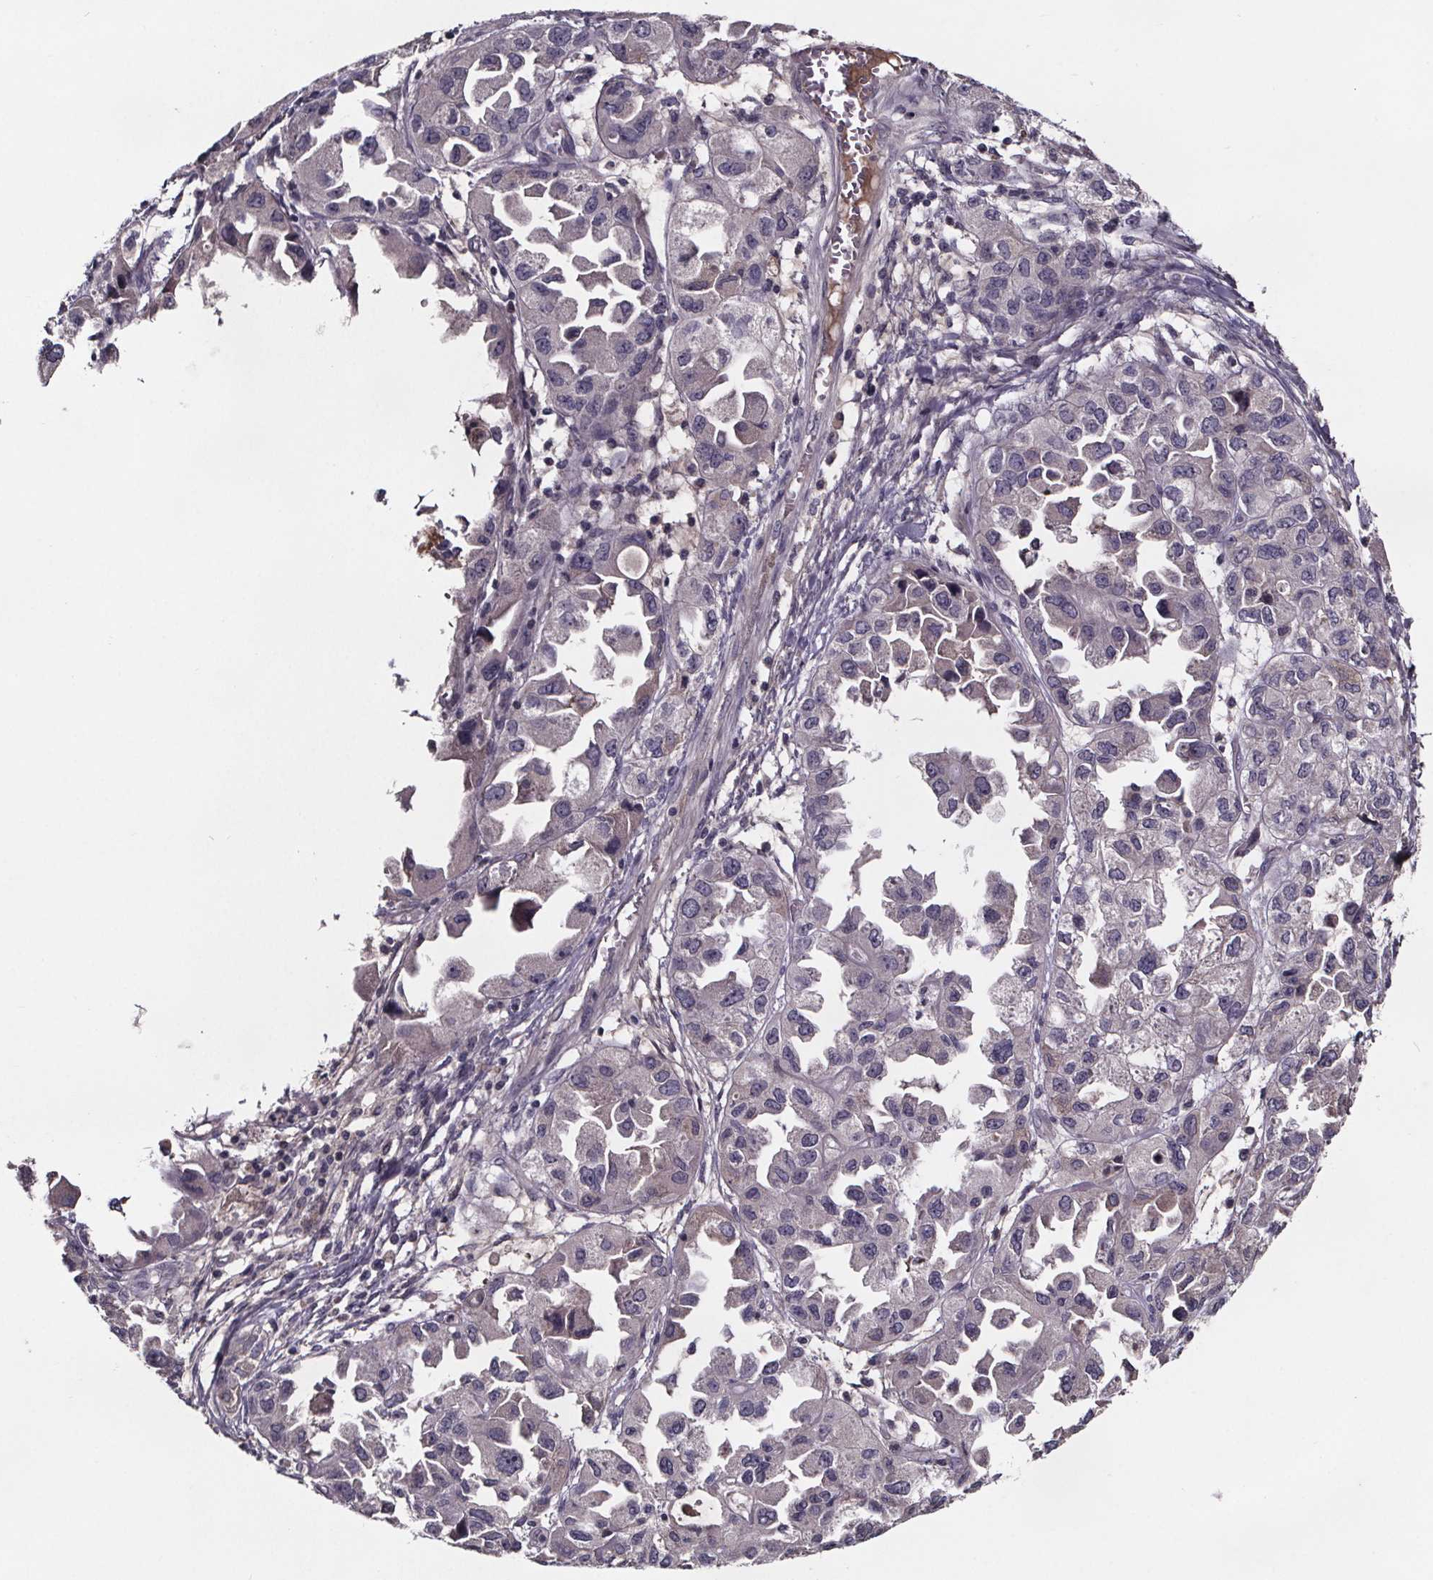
{"staining": {"intensity": "negative", "quantity": "none", "location": "none"}, "tissue": "ovarian cancer", "cell_type": "Tumor cells", "image_type": "cancer", "snomed": [{"axis": "morphology", "description": "Cystadenocarcinoma, serous, NOS"}, {"axis": "topography", "description": "Ovary"}], "caption": "Immunohistochemical staining of human ovarian serous cystadenocarcinoma displays no significant staining in tumor cells. Brightfield microscopy of IHC stained with DAB (brown) and hematoxylin (blue), captured at high magnification.", "gene": "NPHP4", "patient": {"sex": "female", "age": 84}}